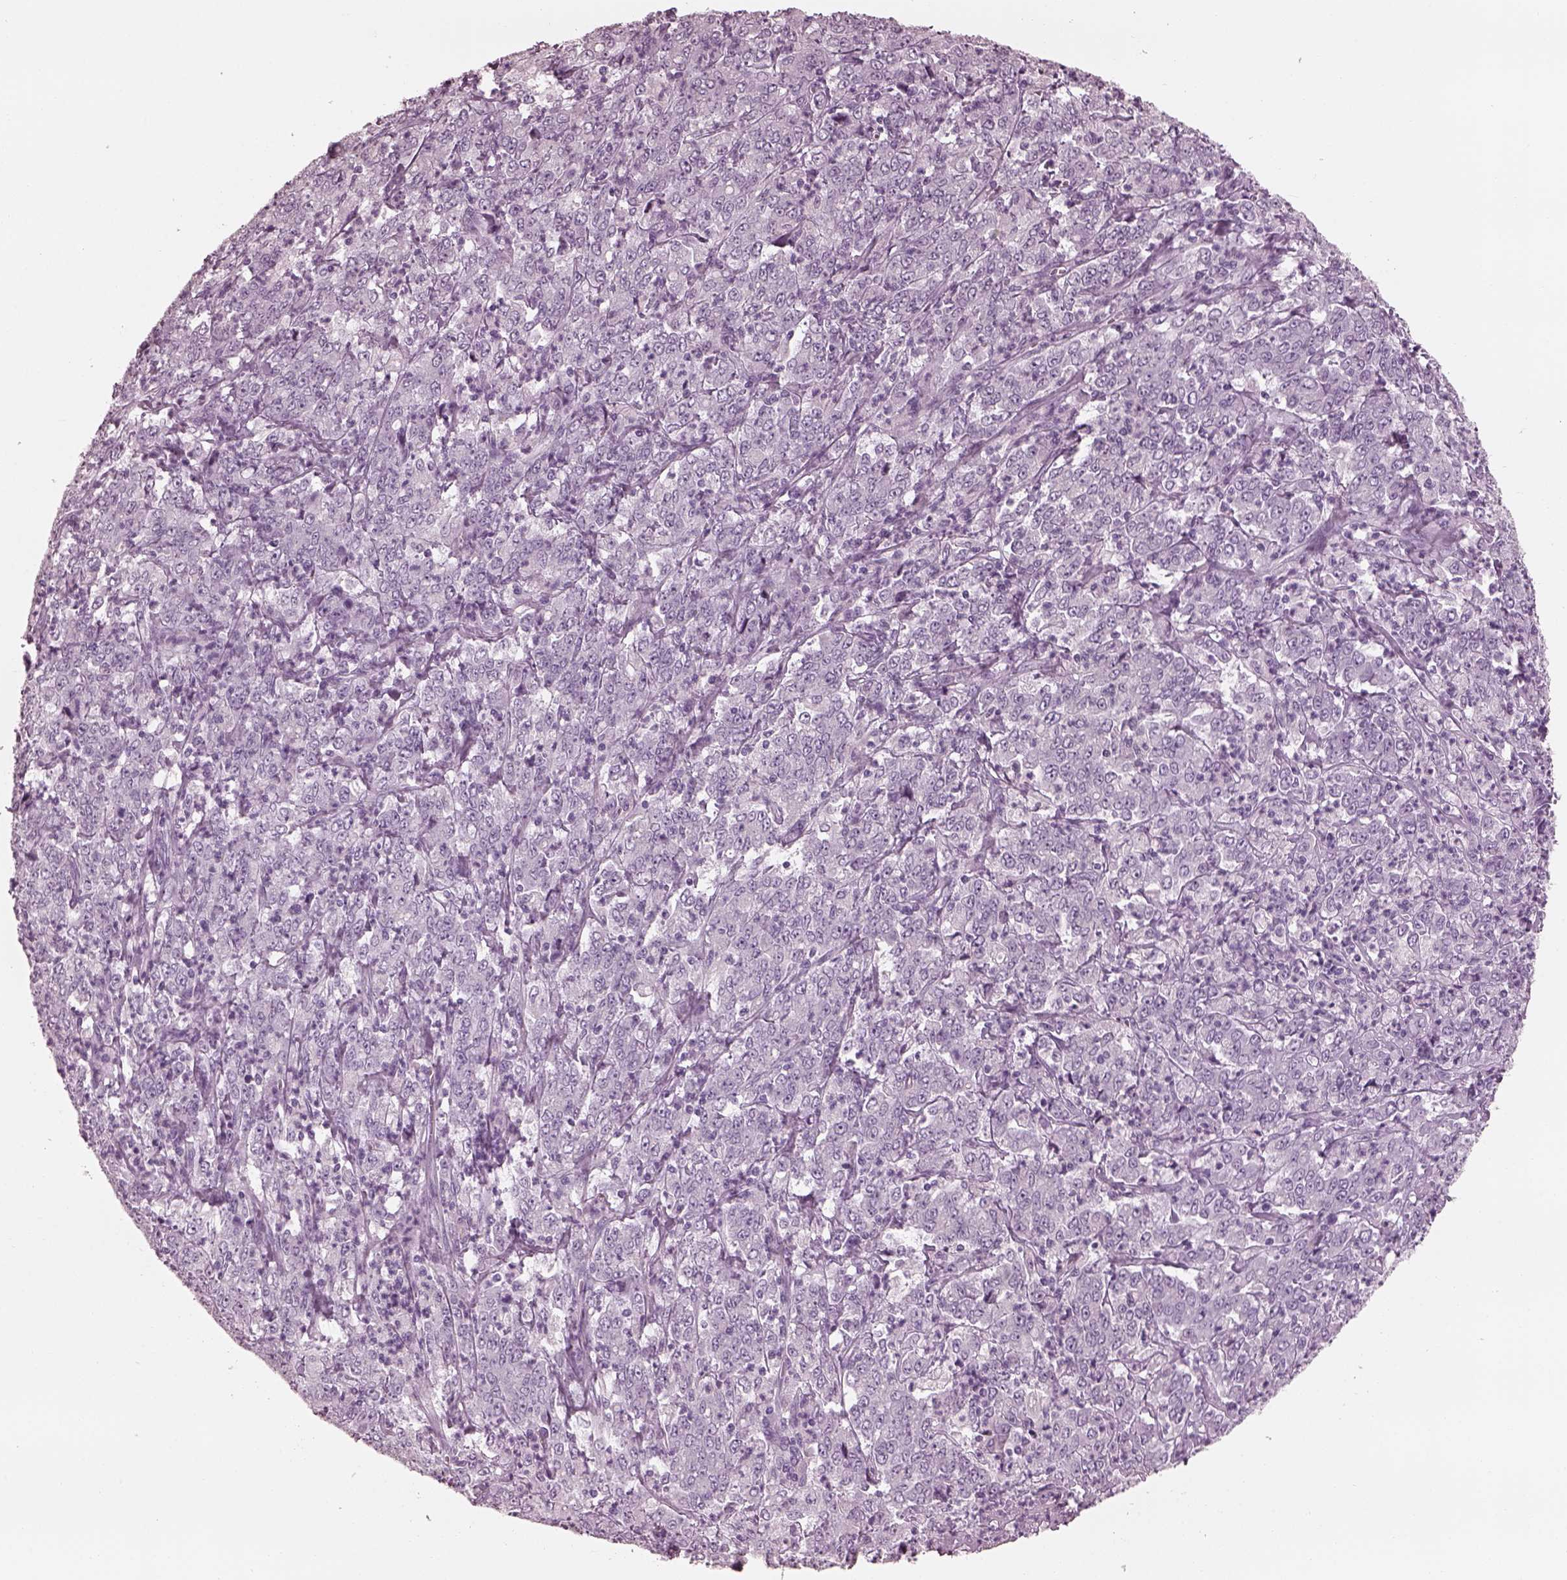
{"staining": {"intensity": "negative", "quantity": "none", "location": "none"}, "tissue": "stomach cancer", "cell_type": "Tumor cells", "image_type": "cancer", "snomed": [{"axis": "morphology", "description": "Adenocarcinoma, NOS"}, {"axis": "topography", "description": "Stomach, lower"}], "caption": "This is a histopathology image of immunohistochemistry (IHC) staining of adenocarcinoma (stomach), which shows no positivity in tumor cells.", "gene": "FABP9", "patient": {"sex": "female", "age": 71}}